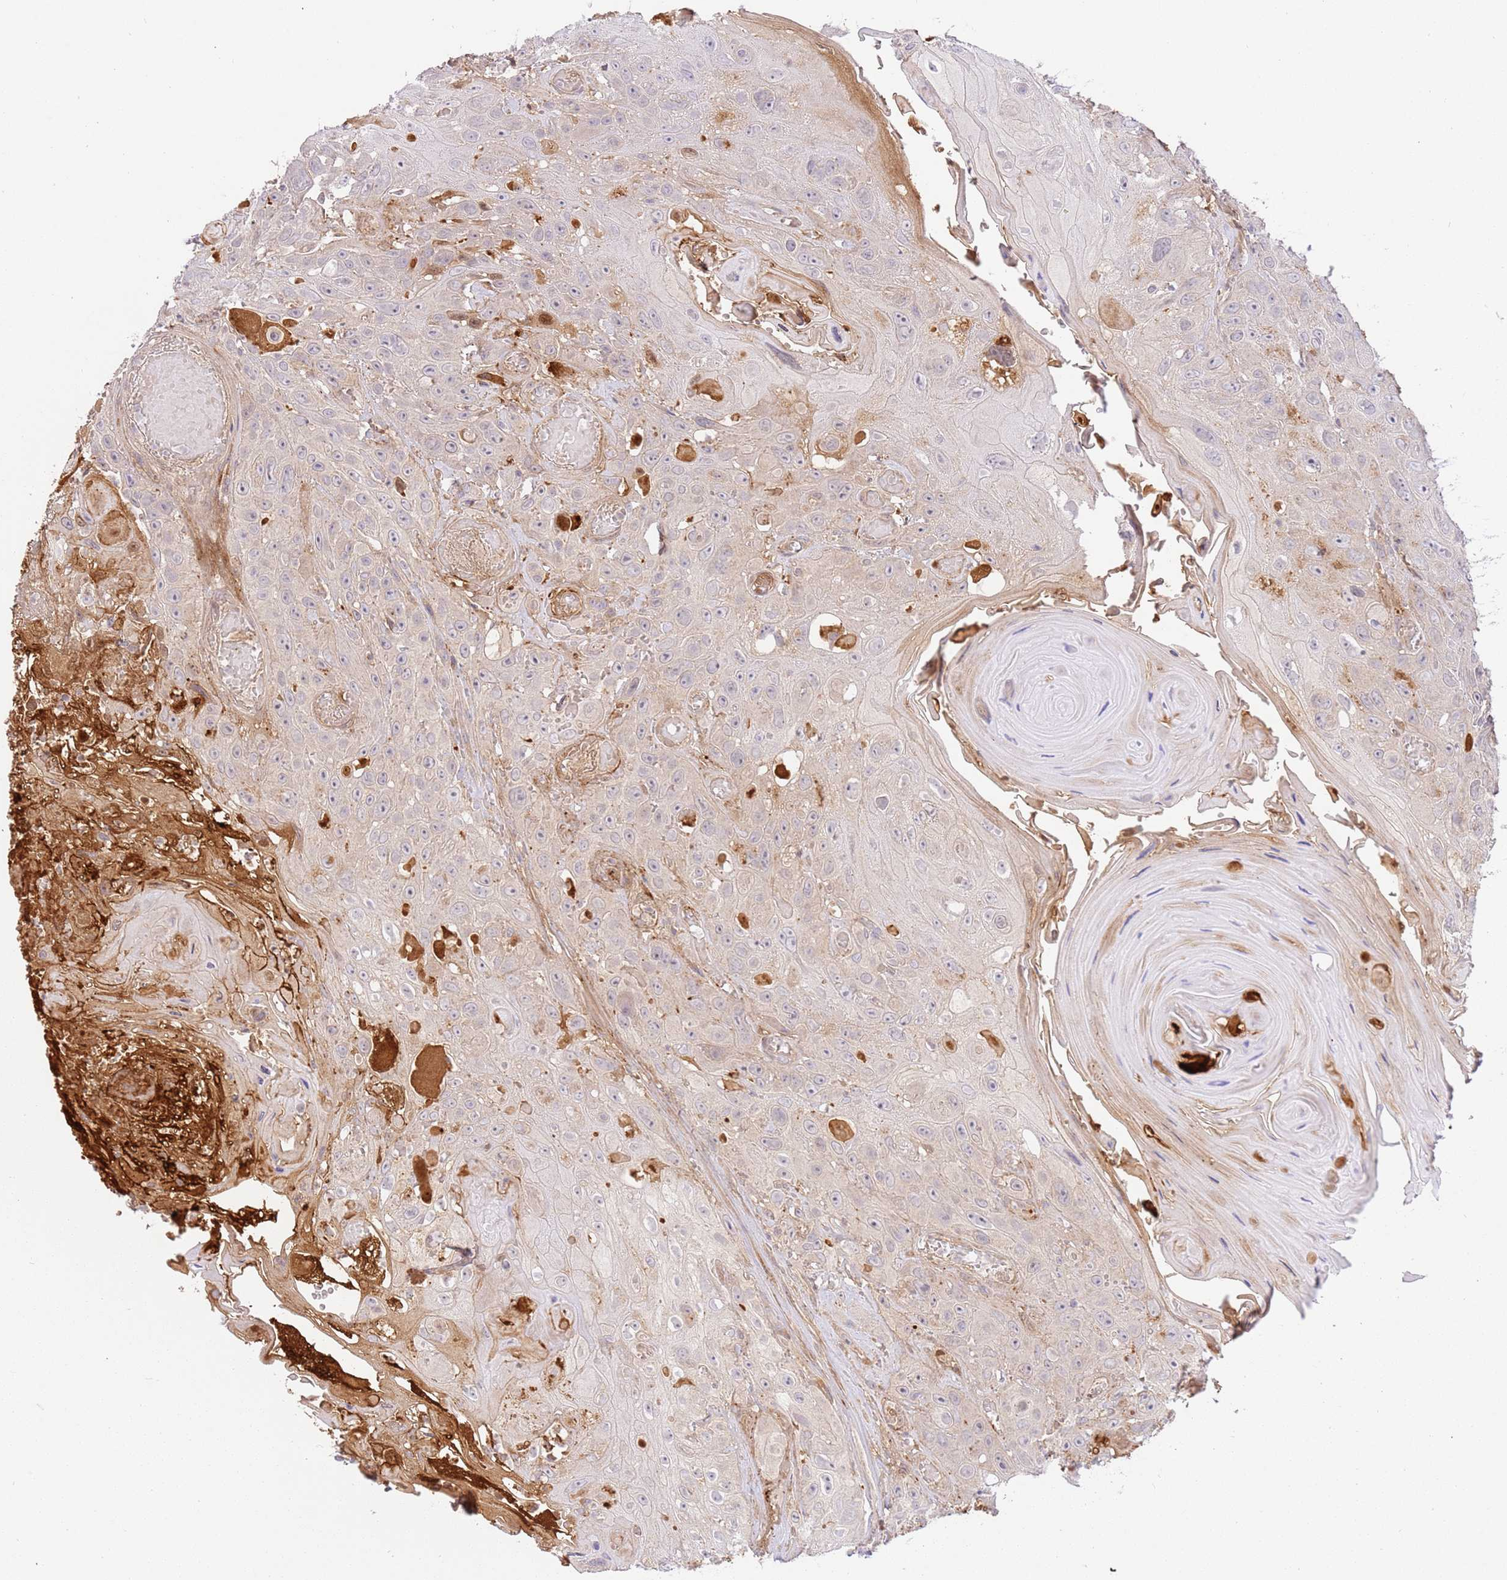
{"staining": {"intensity": "negative", "quantity": "none", "location": "none"}, "tissue": "head and neck cancer", "cell_type": "Tumor cells", "image_type": "cancer", "snomed": [{"axis": "morphology", "description": "Squamous cell carcinoma, NOS"}, {"axis": "topography", "description": "Head-Neck"}], "caption": "There is no significant expression in tumor cells of squamous cell carcinoma (head and neck).", "gene": "C8G", "patient": {"sex": "female", "age": 59}}